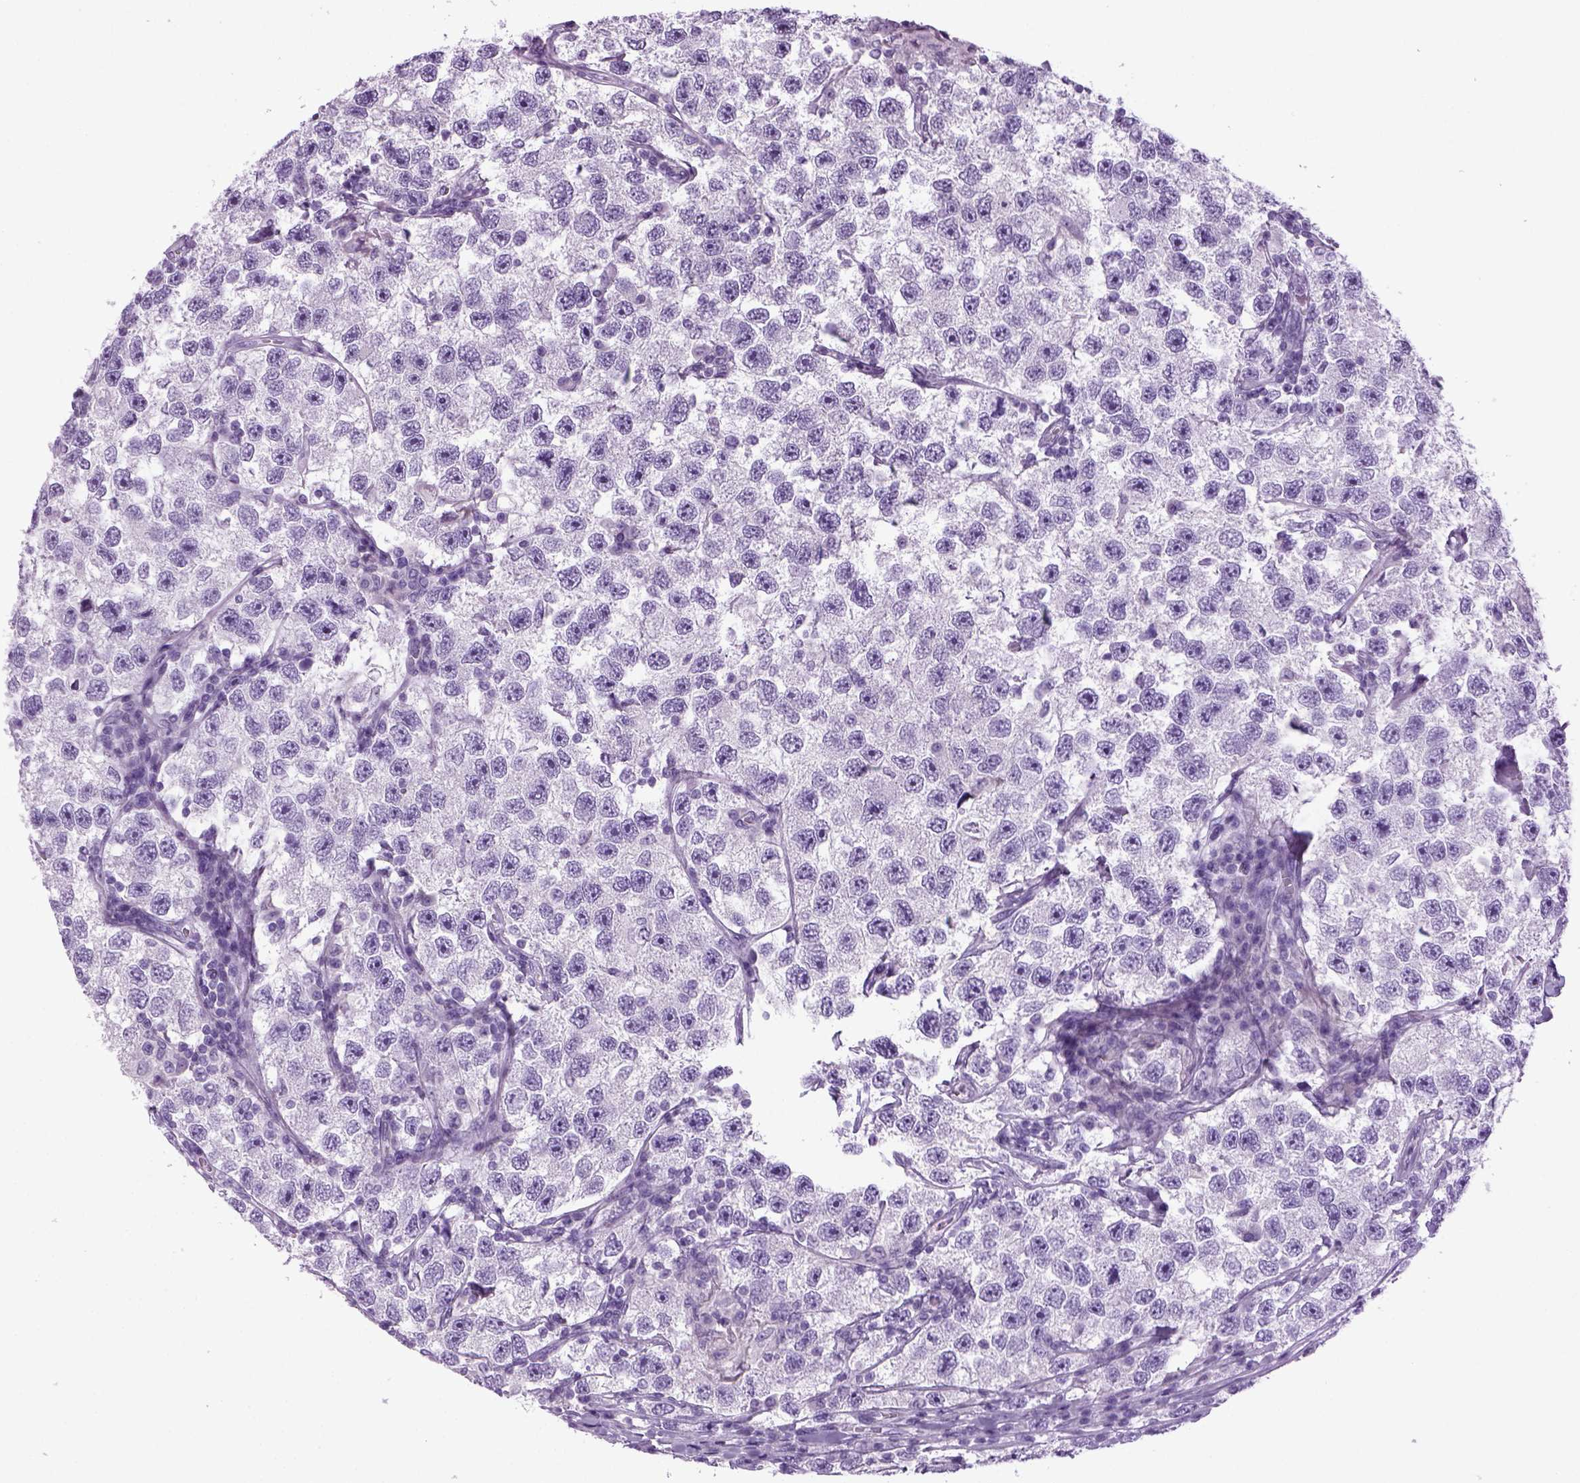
{"staining": {"intensity": "negative", "quantity": "none", "location": "none"}, "tissue": "testis cancer", "cell_type": "Tumor cells", "image_type": "cancer", "snomed": [{"axis": "morphology", "description": "Seminoma, NOS"}, {"axis": "topography", "description": "Testis"}], "caption": "Human testis cancer stained for a protein using IHC exhibits no positivity in tumor cells.", "gene": "HMCN2", "patient": {"sex": "male", "age": 26}}